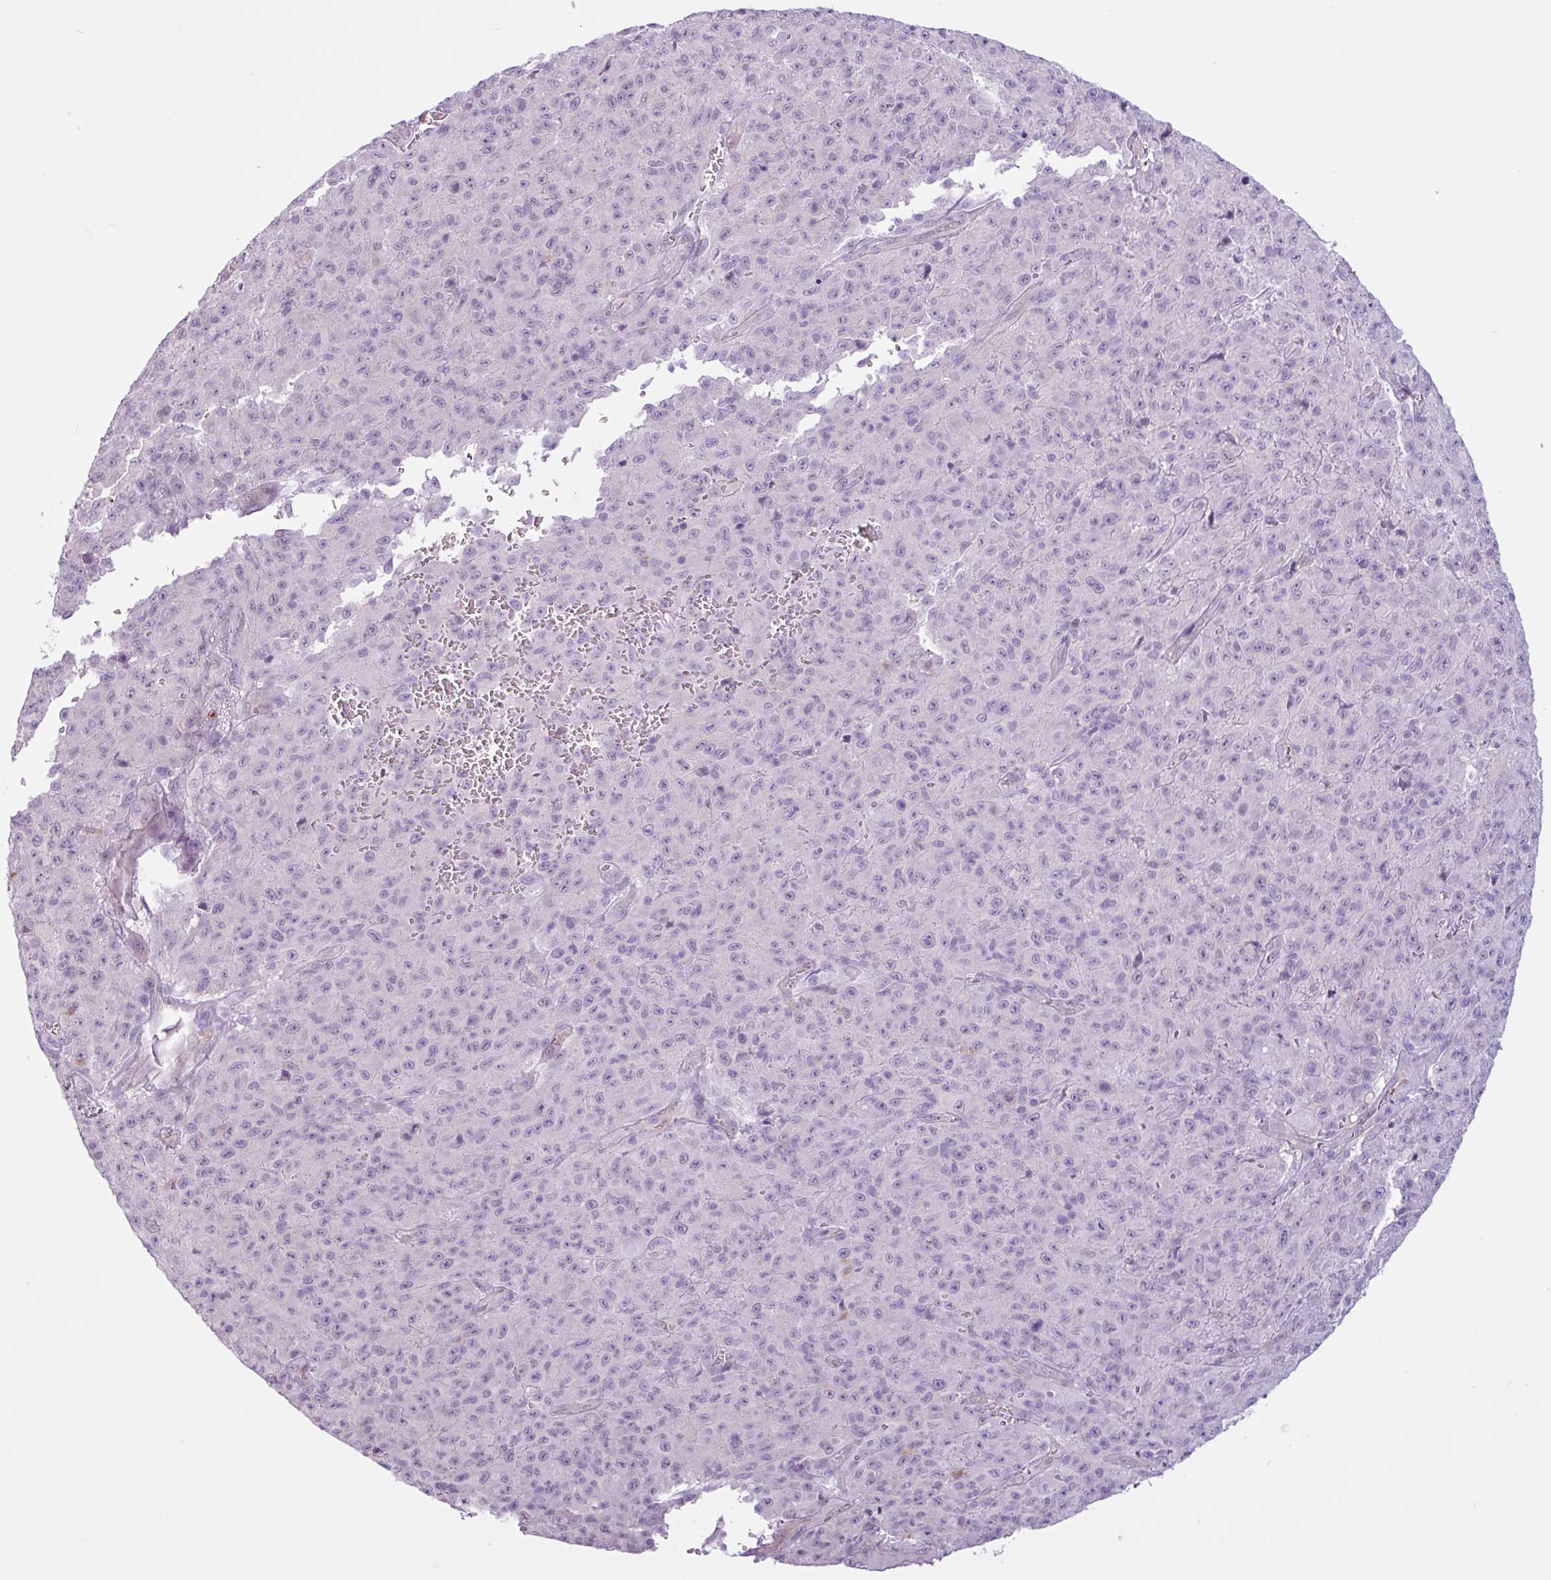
{"staining": {"intensity": "negative", "quantity": "none", "location": "none"}, "tissue": "melanoma", "cell_type": "Tumor cells", "image_type": "cancer", "snomed": [{"axis": "morphology", "description": "Malignant melanoma, NOS"}, {"axis": "topography", "description": "Skin"}], "caption": "This is an IHC photomicrograph of melanoma. There is no expression in tumor cells.", "gene": "TMEM178A", "patient": {"sex": "male", "age": 46}}